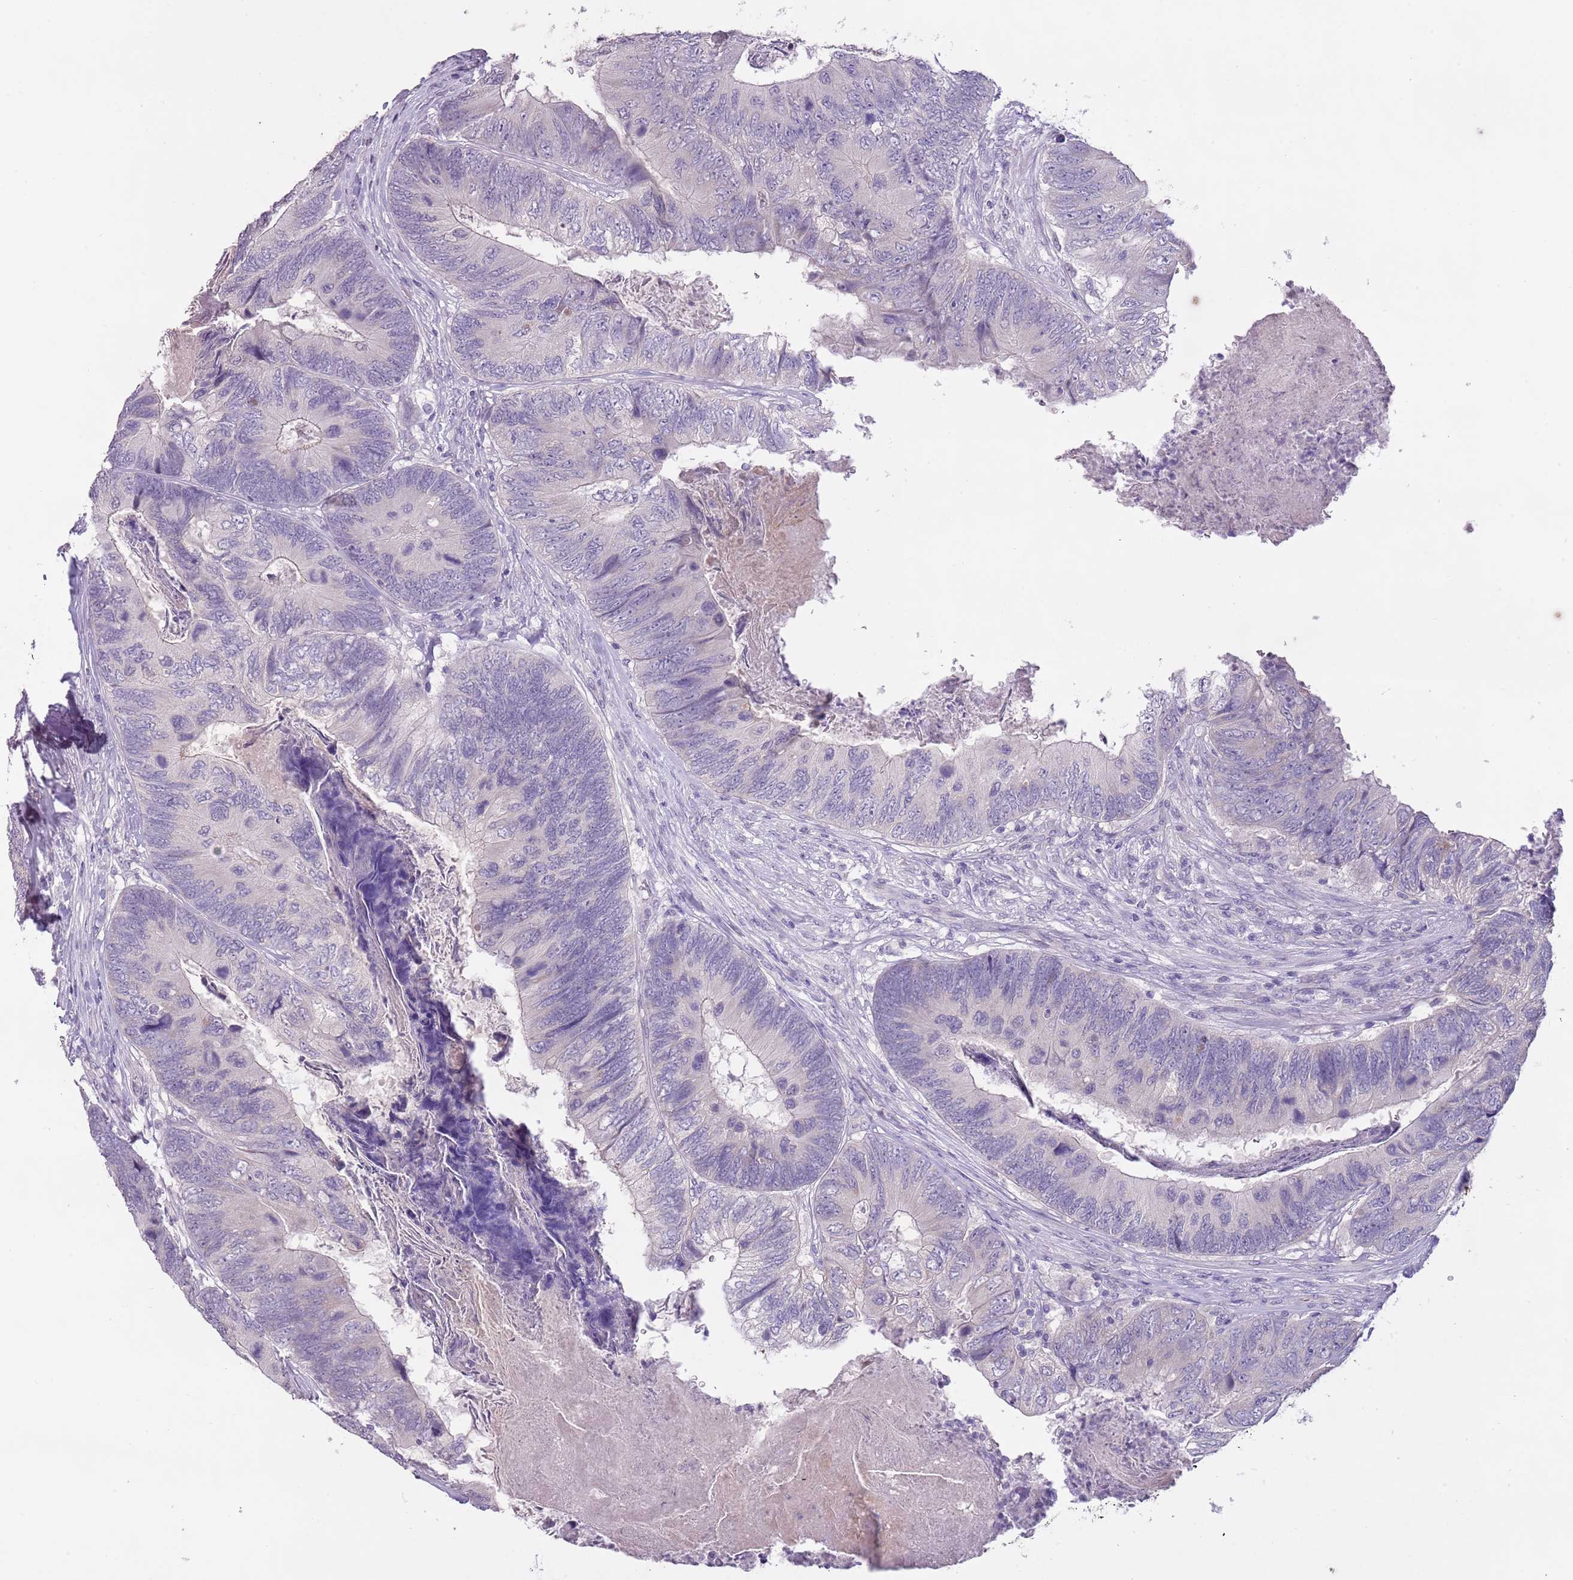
{"staining": {"intensity": "negative", "quantity": "none", "location": "none"}, "tissue": "colorectal cancer", "cell_type": "Tumor cells", "image_type": "cancer", "snomed": [{"axis": "morphology", "description": "Adenocarcinoma, NOS"}, {"axis": "topography", "description": "Colon"}], "caption": "This is an IHC image of colorectal cancer. There is no expression in tumor cells.", "gene": "SLC35E3", "patient": {"sex": "female", "age": 67}}